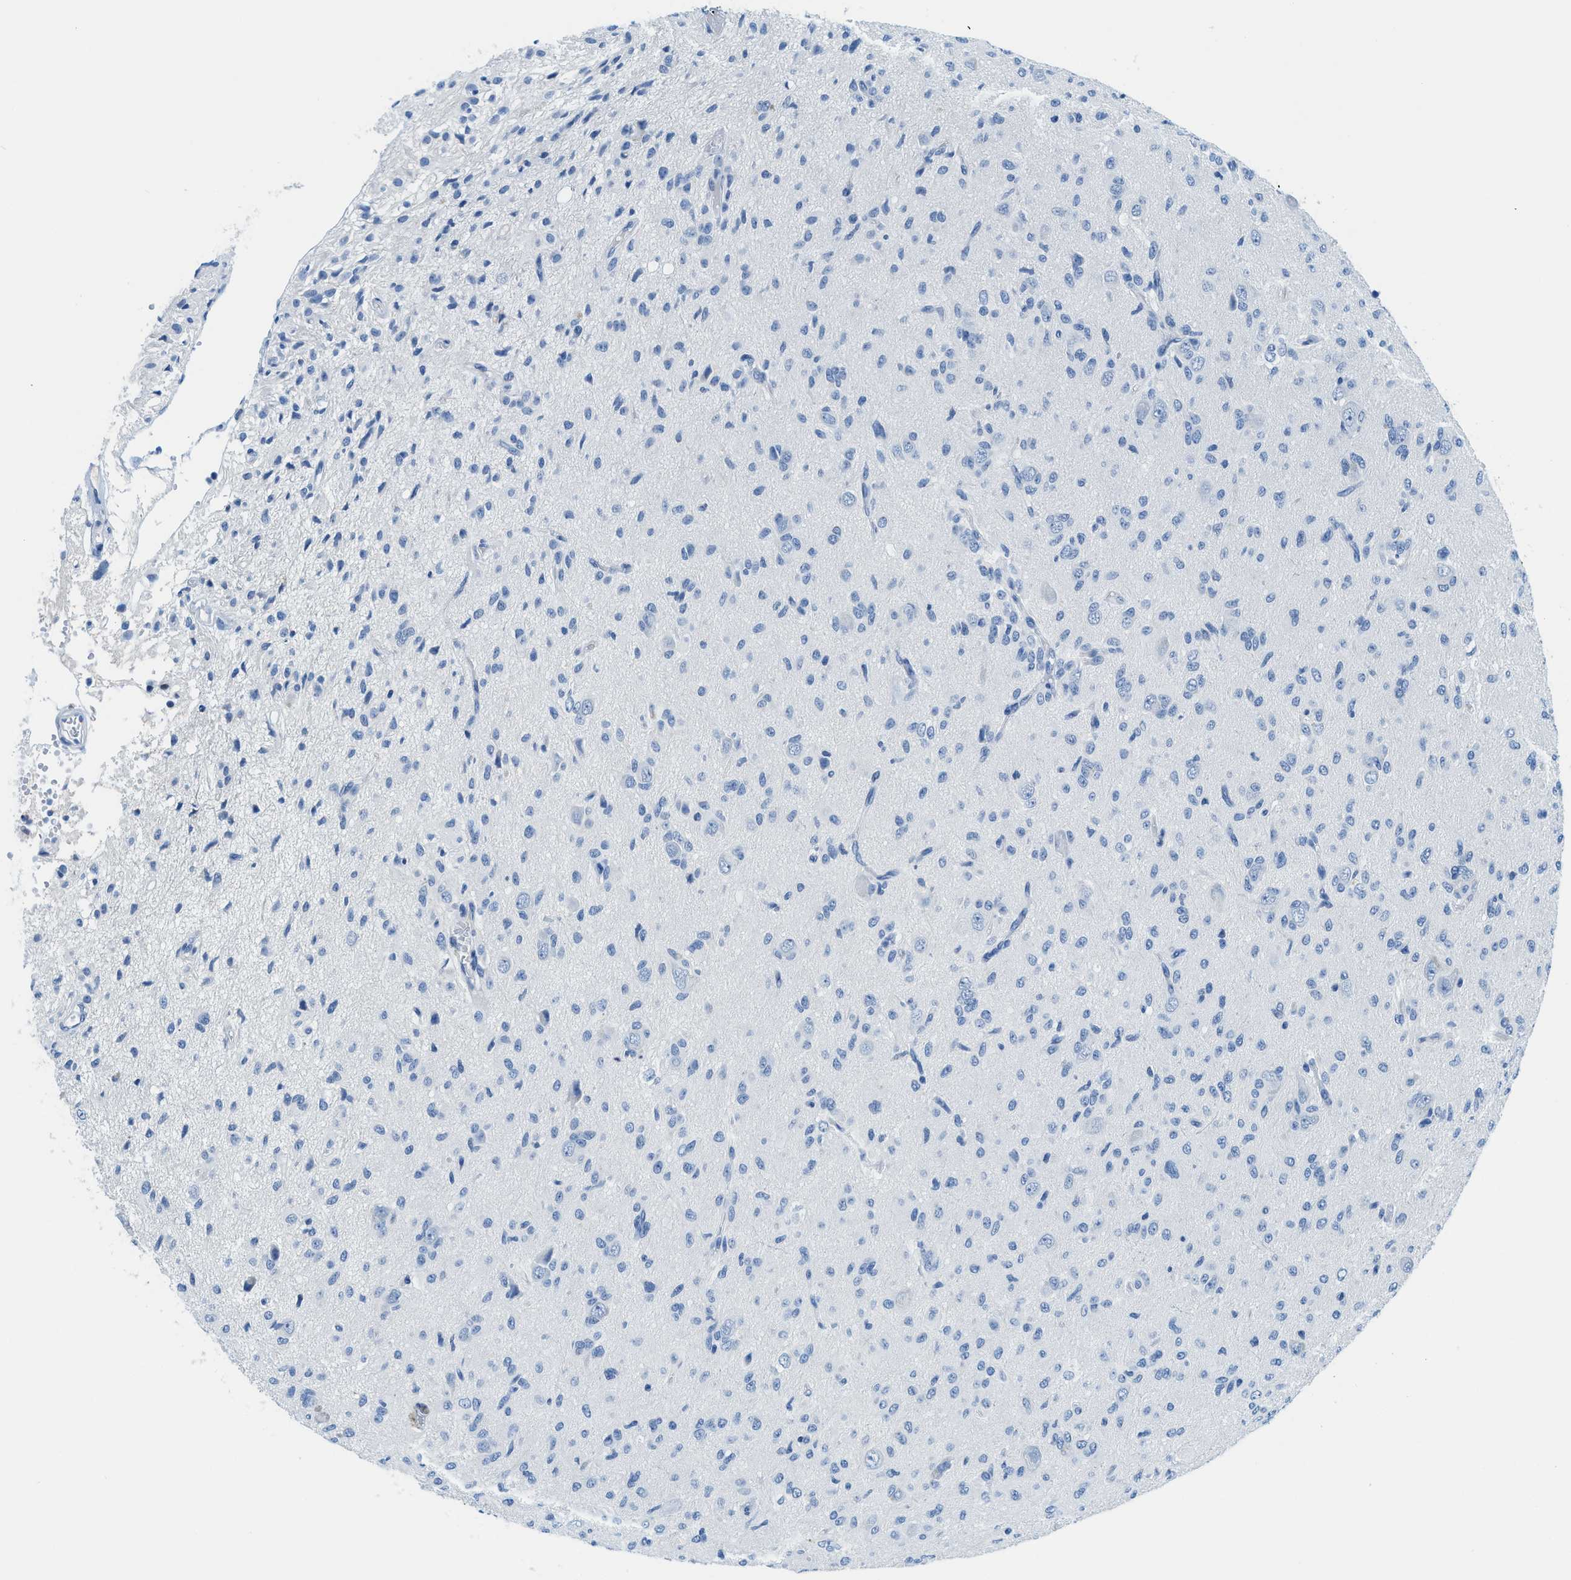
{"staining": {"intensity": "negative", "quantity": "none", "location": "none"}, "tissue": "glioma", "cell_type": "Tumor cells", "image_type": "cancer", "snomed": [{"axis": "morphology", "description": "Glioma, malignant, High grade"}, {"axis": "topography", "description": "Brain"}], "caption": "Tumor cells are negative for brown protein staining in malignant glioma (high-grade).", "gene": "MBL2", "patient": {"sex": "female", "age": 59}}